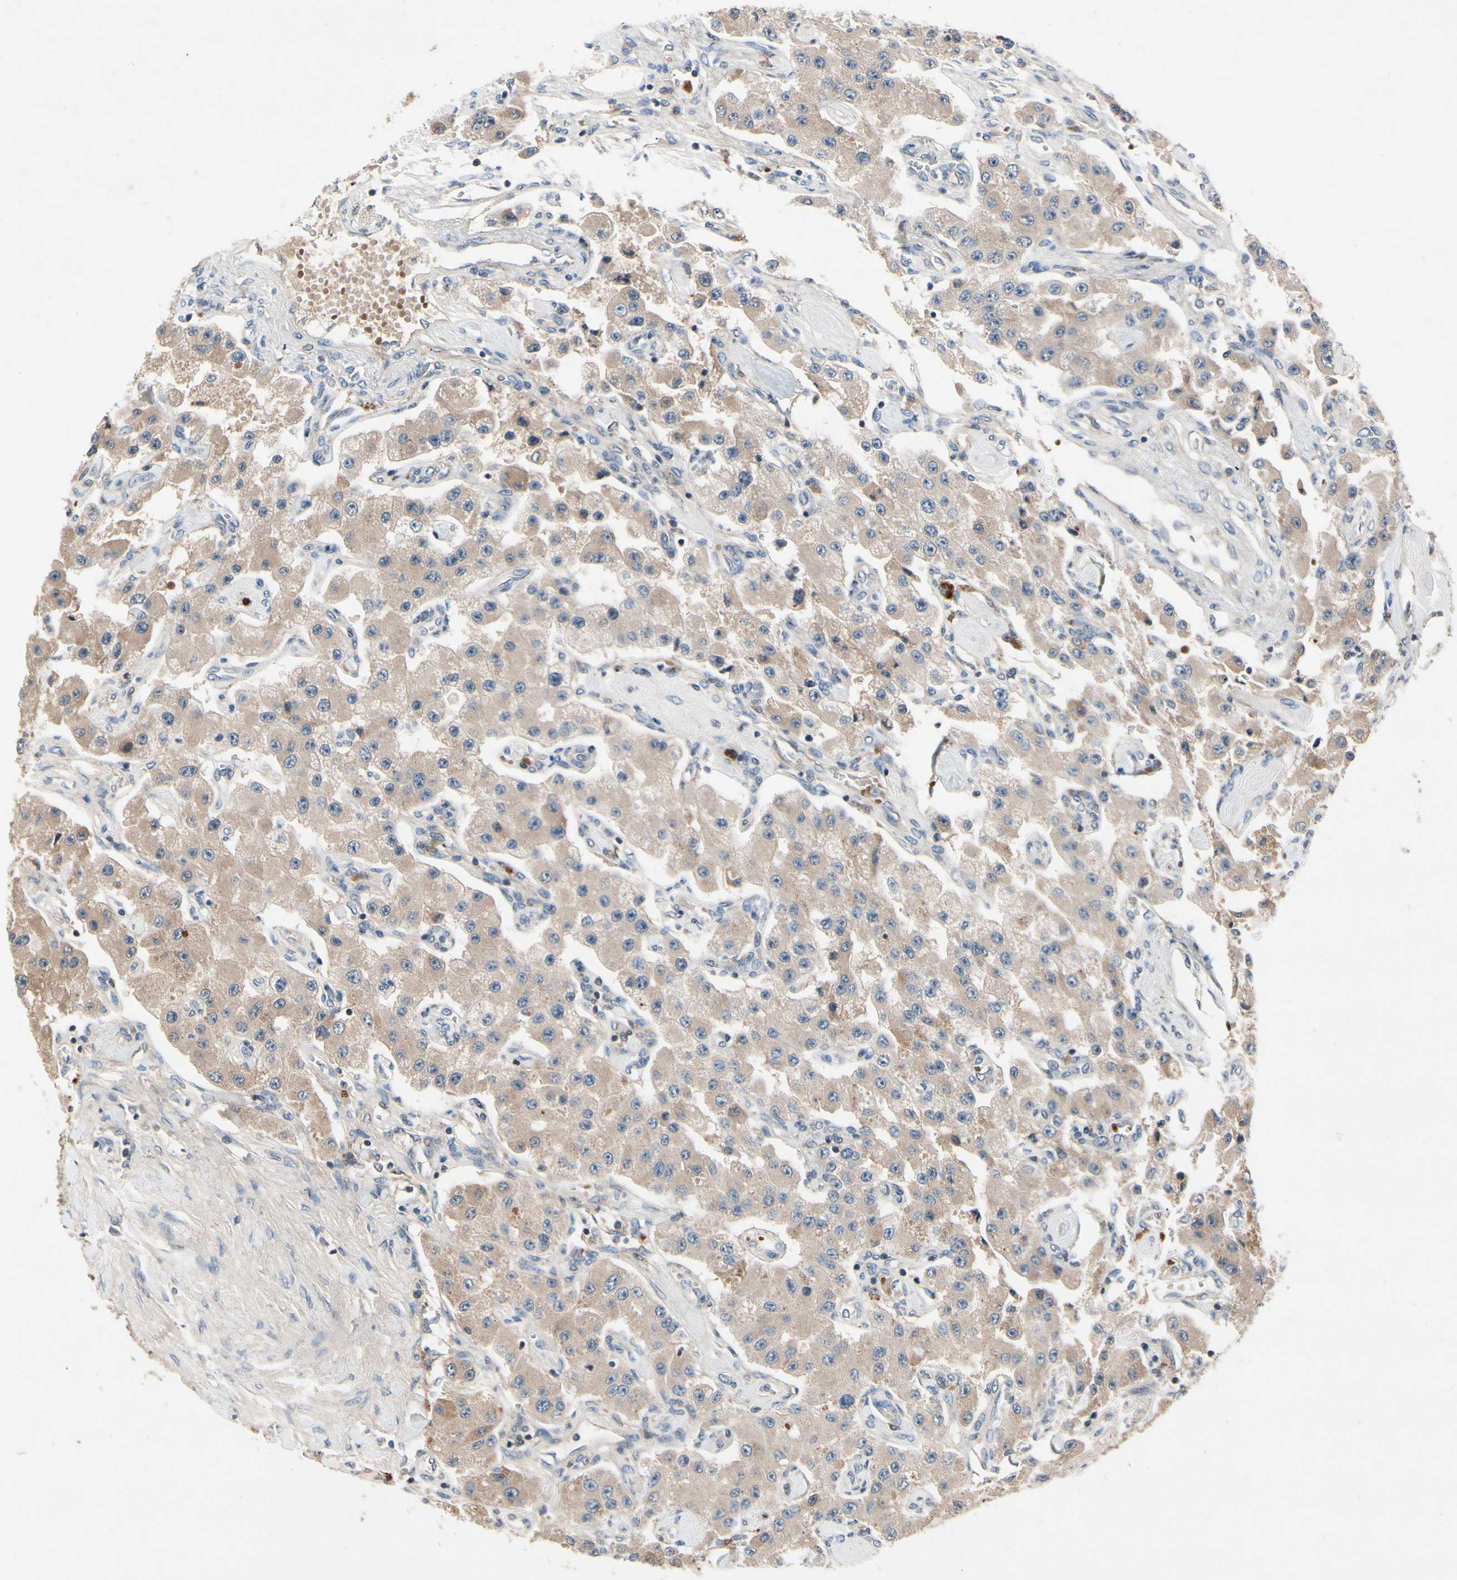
{"staining": {"intensity": "weak", "quantity": ">75%", "location": "cytoplasmic/membranous"}, "tissue": "carcinoid", "cell_type": "Tumor cells", "image_type": "cancer", "snomed": [{"axis": "morphology", "description": "Carcinoid, malignant, NOS"}, {"axis": "topography", "description": "Pancreas"}], "caption": "Immunohistochemical staining of human carcinoid exhibits low levels of weak cytoplasmic/membranous expression in about >75% of tumor cells.", "gene": "IL1RL1", "patient": {"sex": "male", "age": 41}}